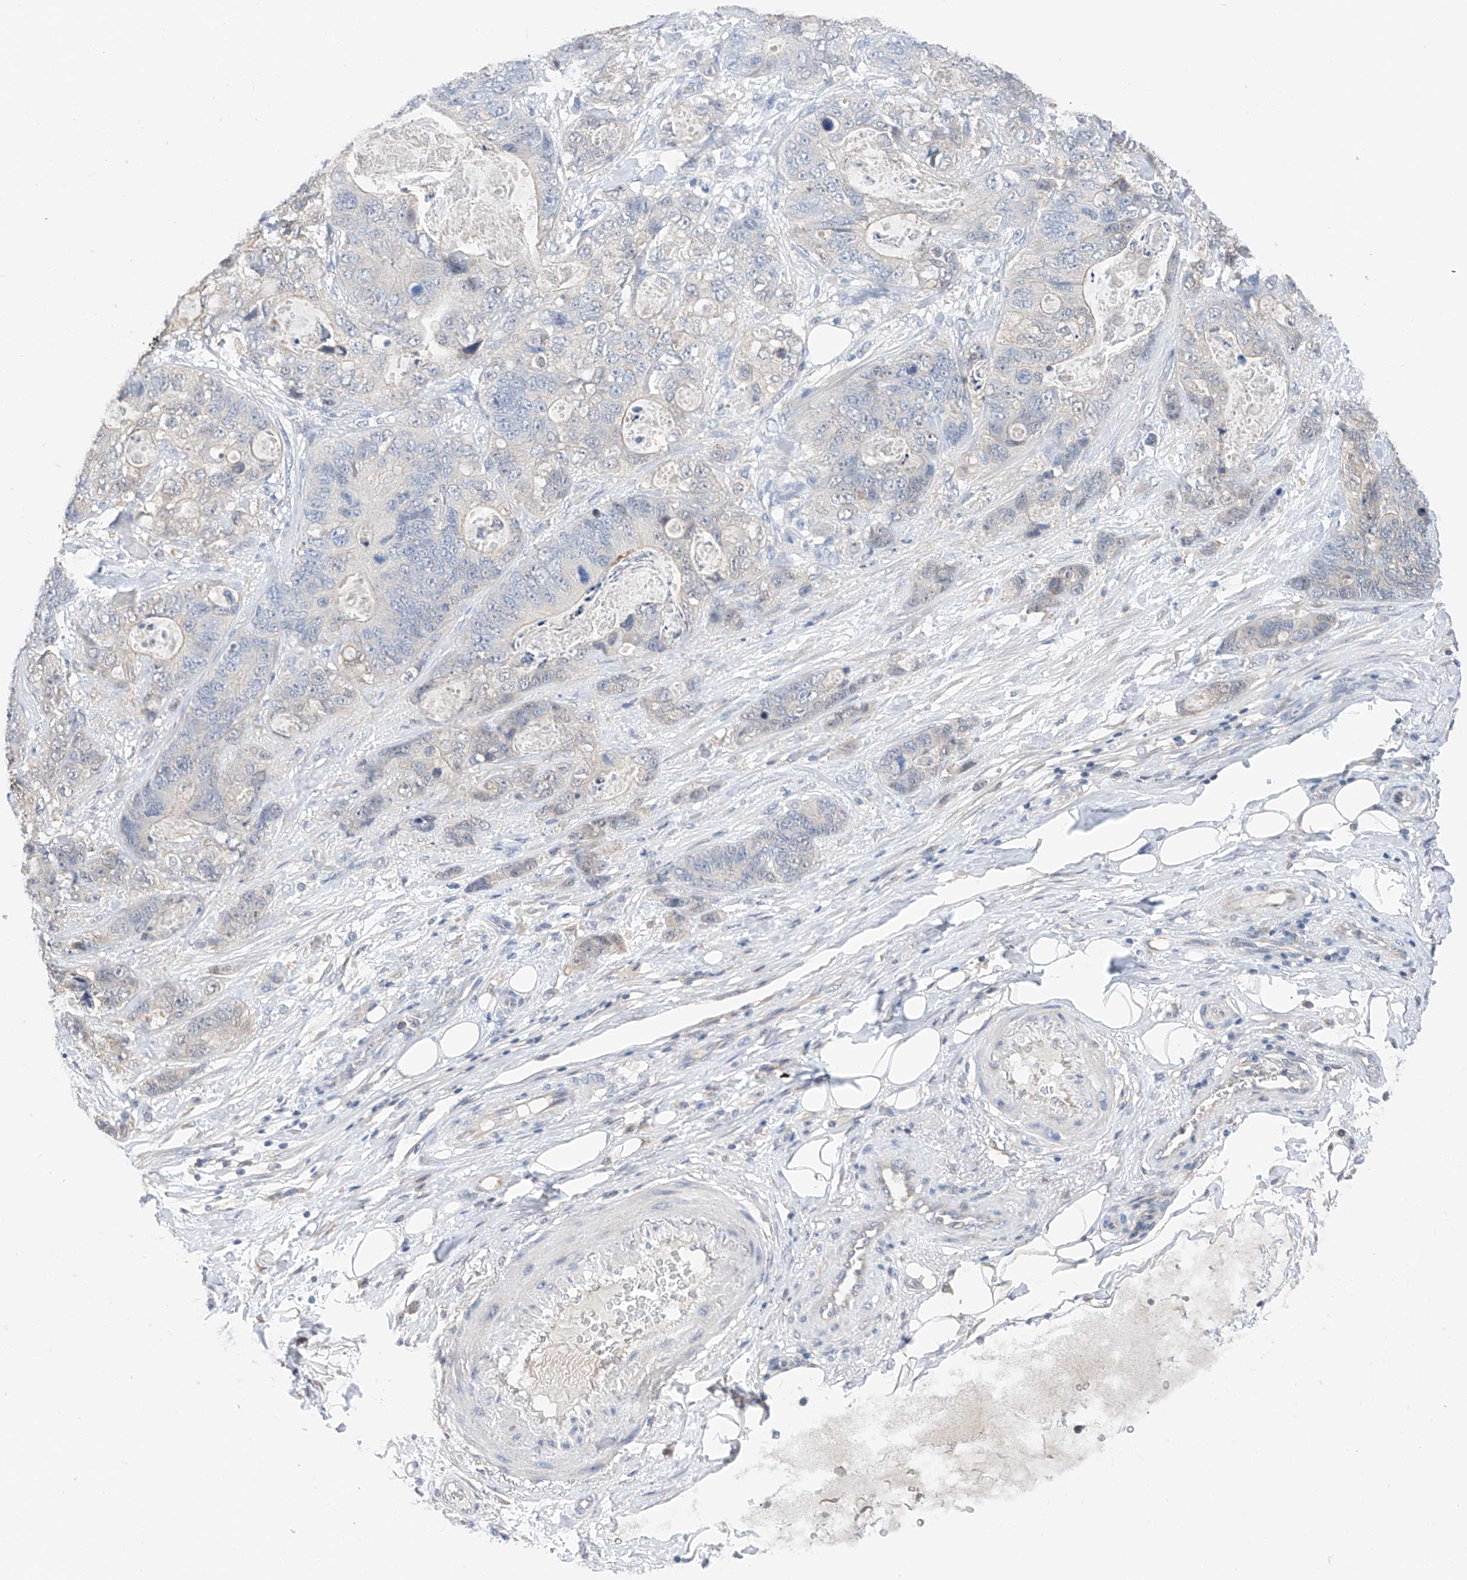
{"staining": {"intensity": "negative", "quantity": "none", "location": "none"}, "tissue": "stomach cancer", "cell_type": "Tumor cells", "image_type": "cancer", "snomed": [{"axis": "morphology", "description": "Normal tissue, NOS"}, {"axis": "morphology", "description": "Adenocarcinoma, NOS"}, {"axis": "topography", "description": "Stomach"}], "caption": "The IHC micrograph has no significant staining in tumor cells of stomach cancer tissue. Brightfield microscopy of immunohistochemistry (IHC) stained with DAB (brown) and hematoxylin (blue), captured at high magnification.", "gene": "FUCA2", "patient": {"sex": "female", "age": 89}}